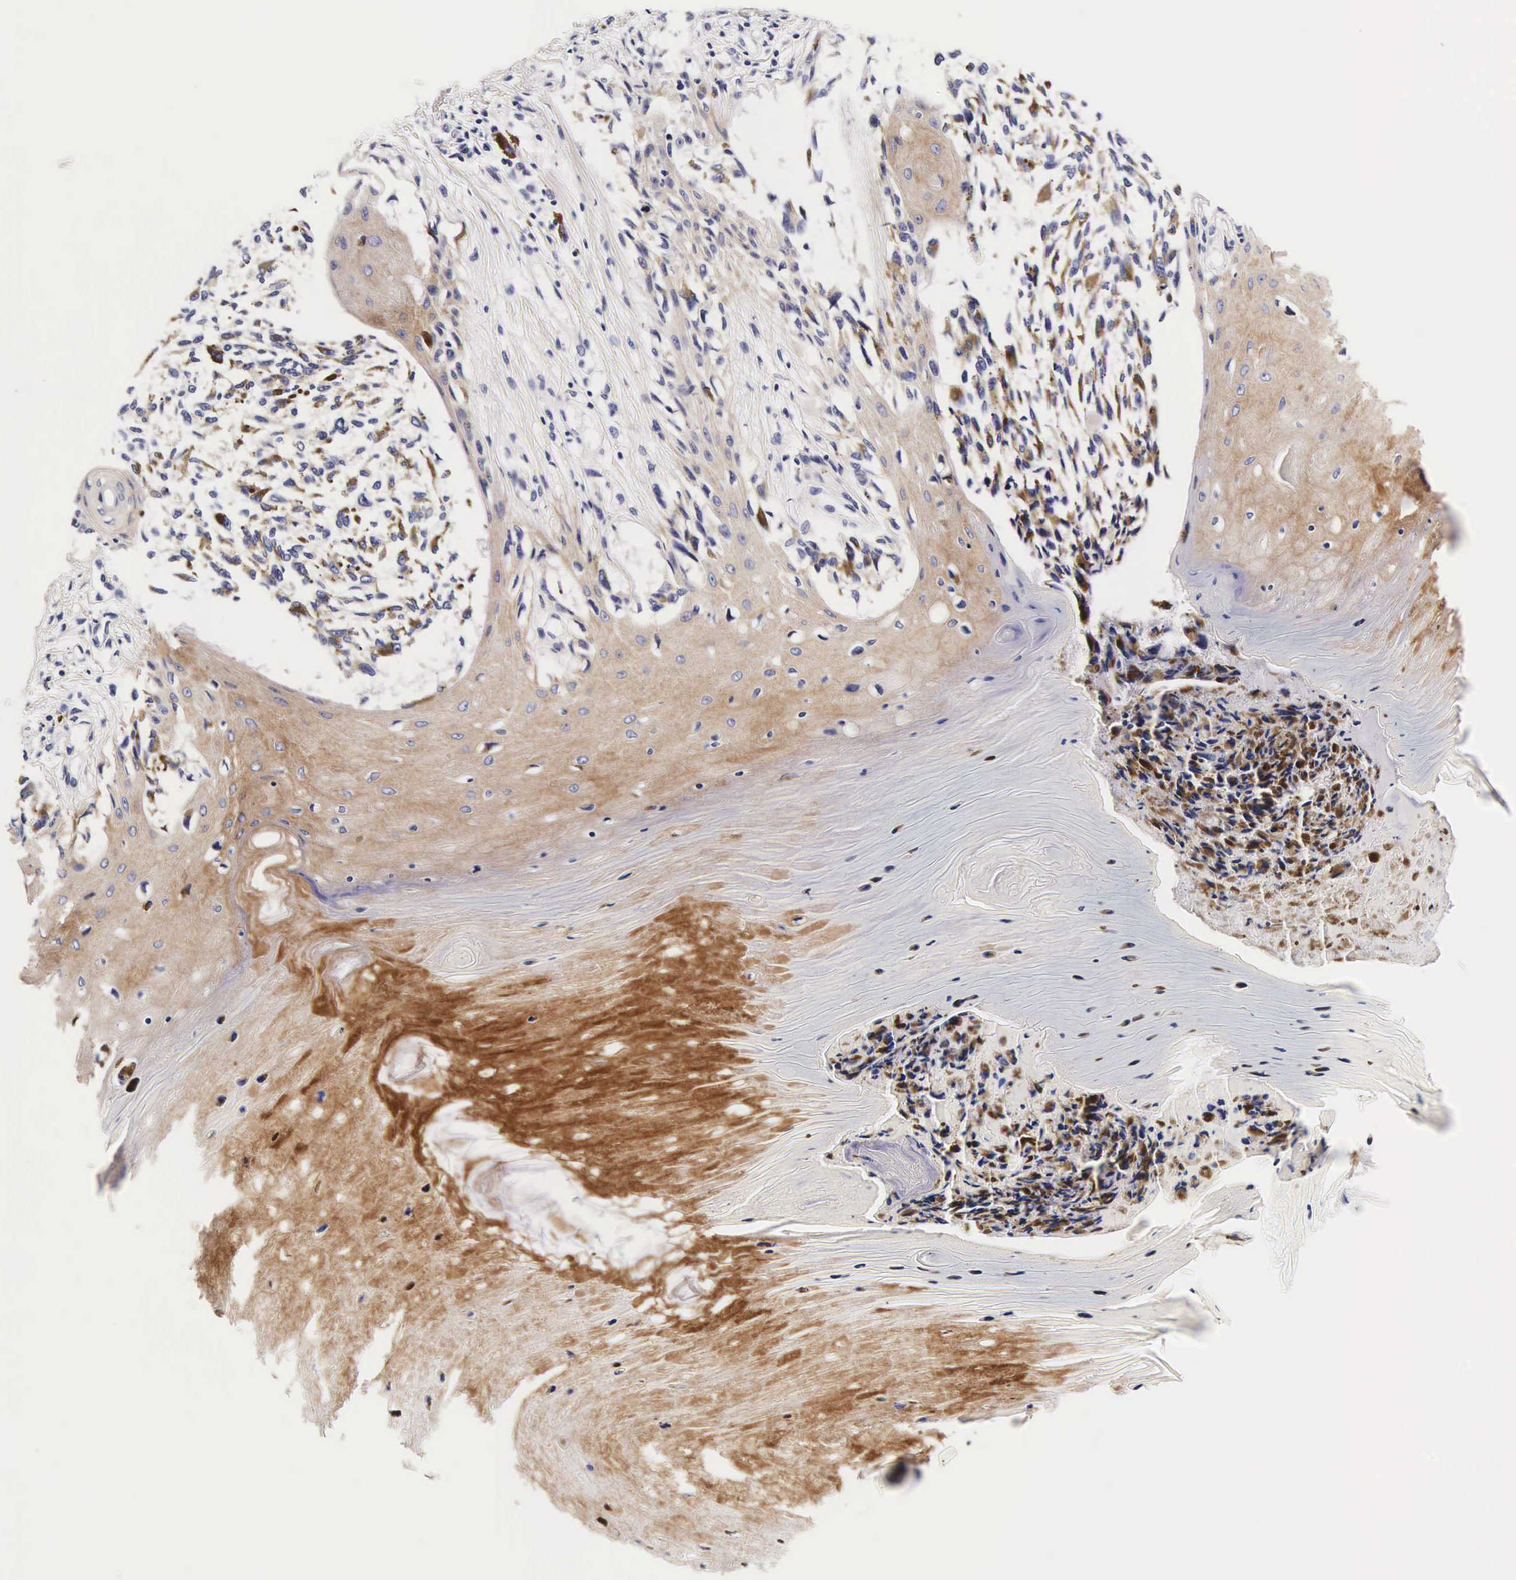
{"staining": {"intensity": "negative", "quantity": "none", "location": "none"}, "tissue": "melanoma", "cell_type": "Tumor cells", "image_type": "cancer", "snomed": [{"axis": "morphology", "description": "Malignant melanoma, NOS"}, {"axis": "topography", "description": "Skin"}], "caption": "Melanoma stained for a protein using immunohistochemistry demonstrates no expression tumor cells.", "gene": "UPRT", "patient": {"sex": "female", "age": 82}}